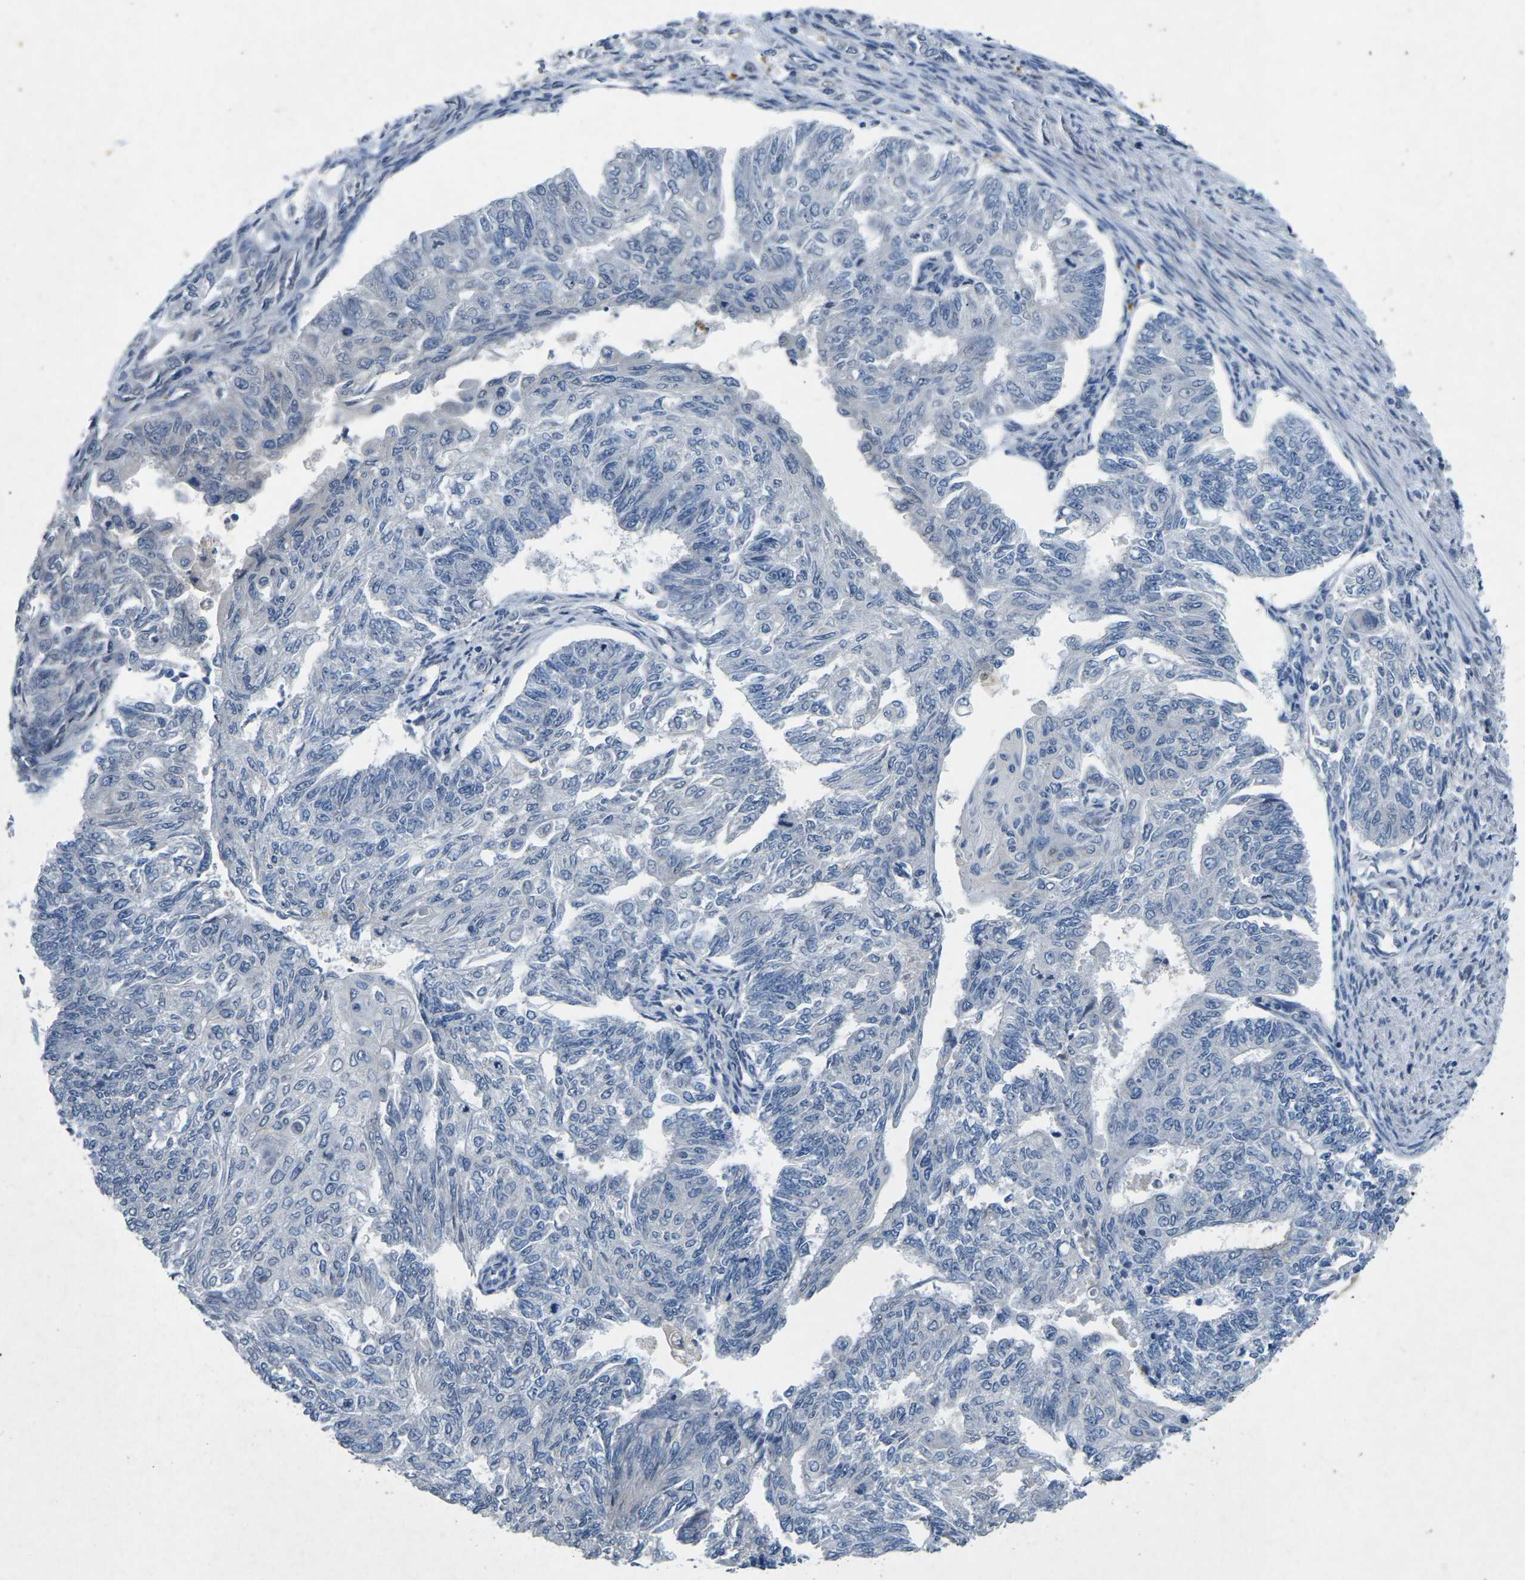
{"staining": {"intensity": "weak", "quantity": "<25%", "location": "cytoplasmic/membranous"}, "tissue": "endometrial cancer", "cell_type": "Tumor cells", "image_type": "cancer", "snomed": [{"axis": "morphology", "description": "Adenocarcinoma, NOS"}, {"axis": "topography", "description": "Endometrium"}], "caption": "IHC of endometrial adenocarcinoma reveals no expression in tumor cells.", "gene": "PLG", "patient": {"sex": "female", "age": 32}}